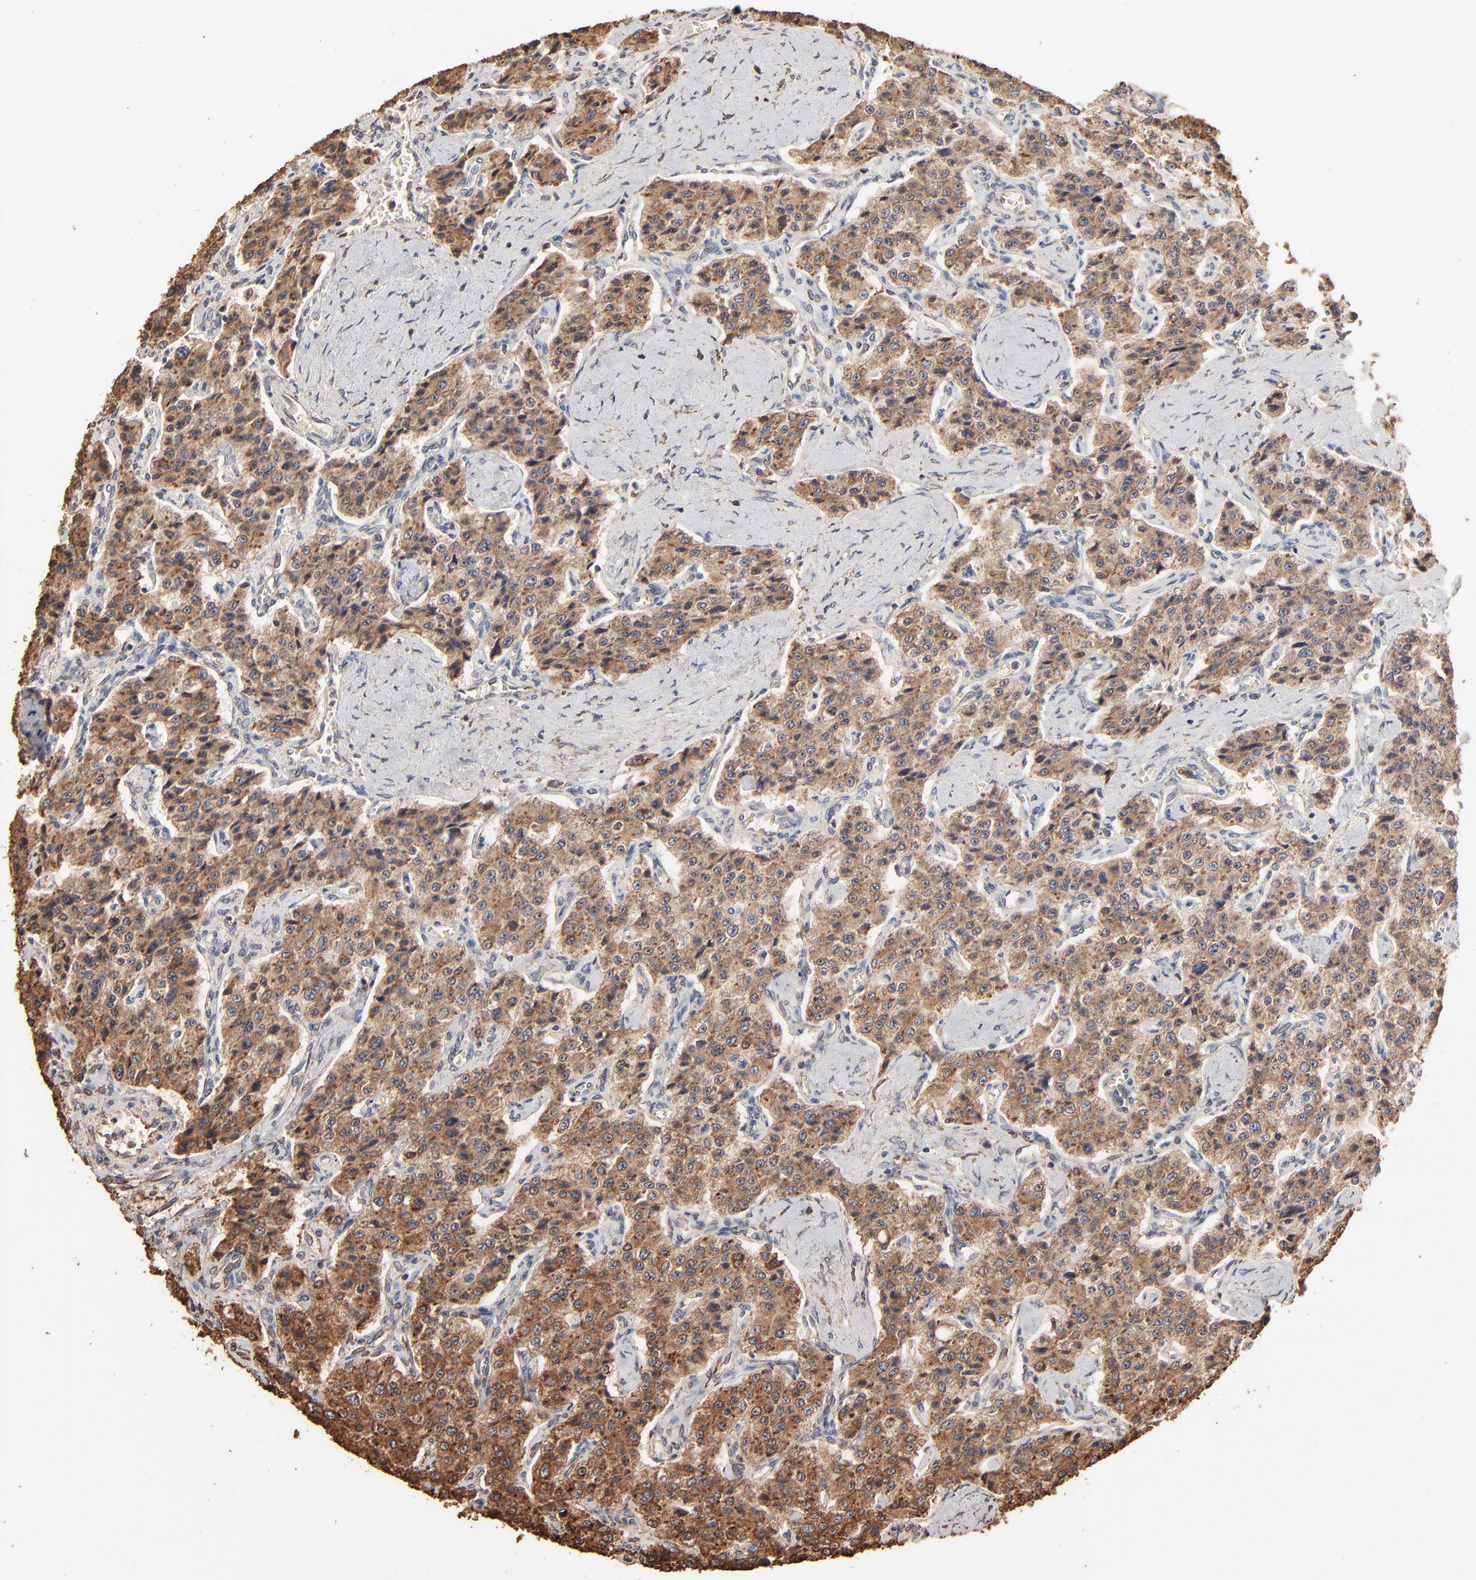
{"staining": {"intensity": "weak", "quantity": ">75%", "location": "cytoplasmic/membranous"}, "tissue": "carcinoid", "cell_type": "Tumor cells", "image_type": "cancer", "snomed": [{"axis": "morphology", "description": "Carcinoid, malignant, NOS"}, {"axis": "topography", "description": "Small intestine"}], "caption": "Brown immunohistochemical staining in carcinoid (malignant) exhibits weak cytoplasmic/membranous staining in about >75% of tumor cells.", "gene": "PDIA3", "patient": {"sex": "male", "age": 52}}